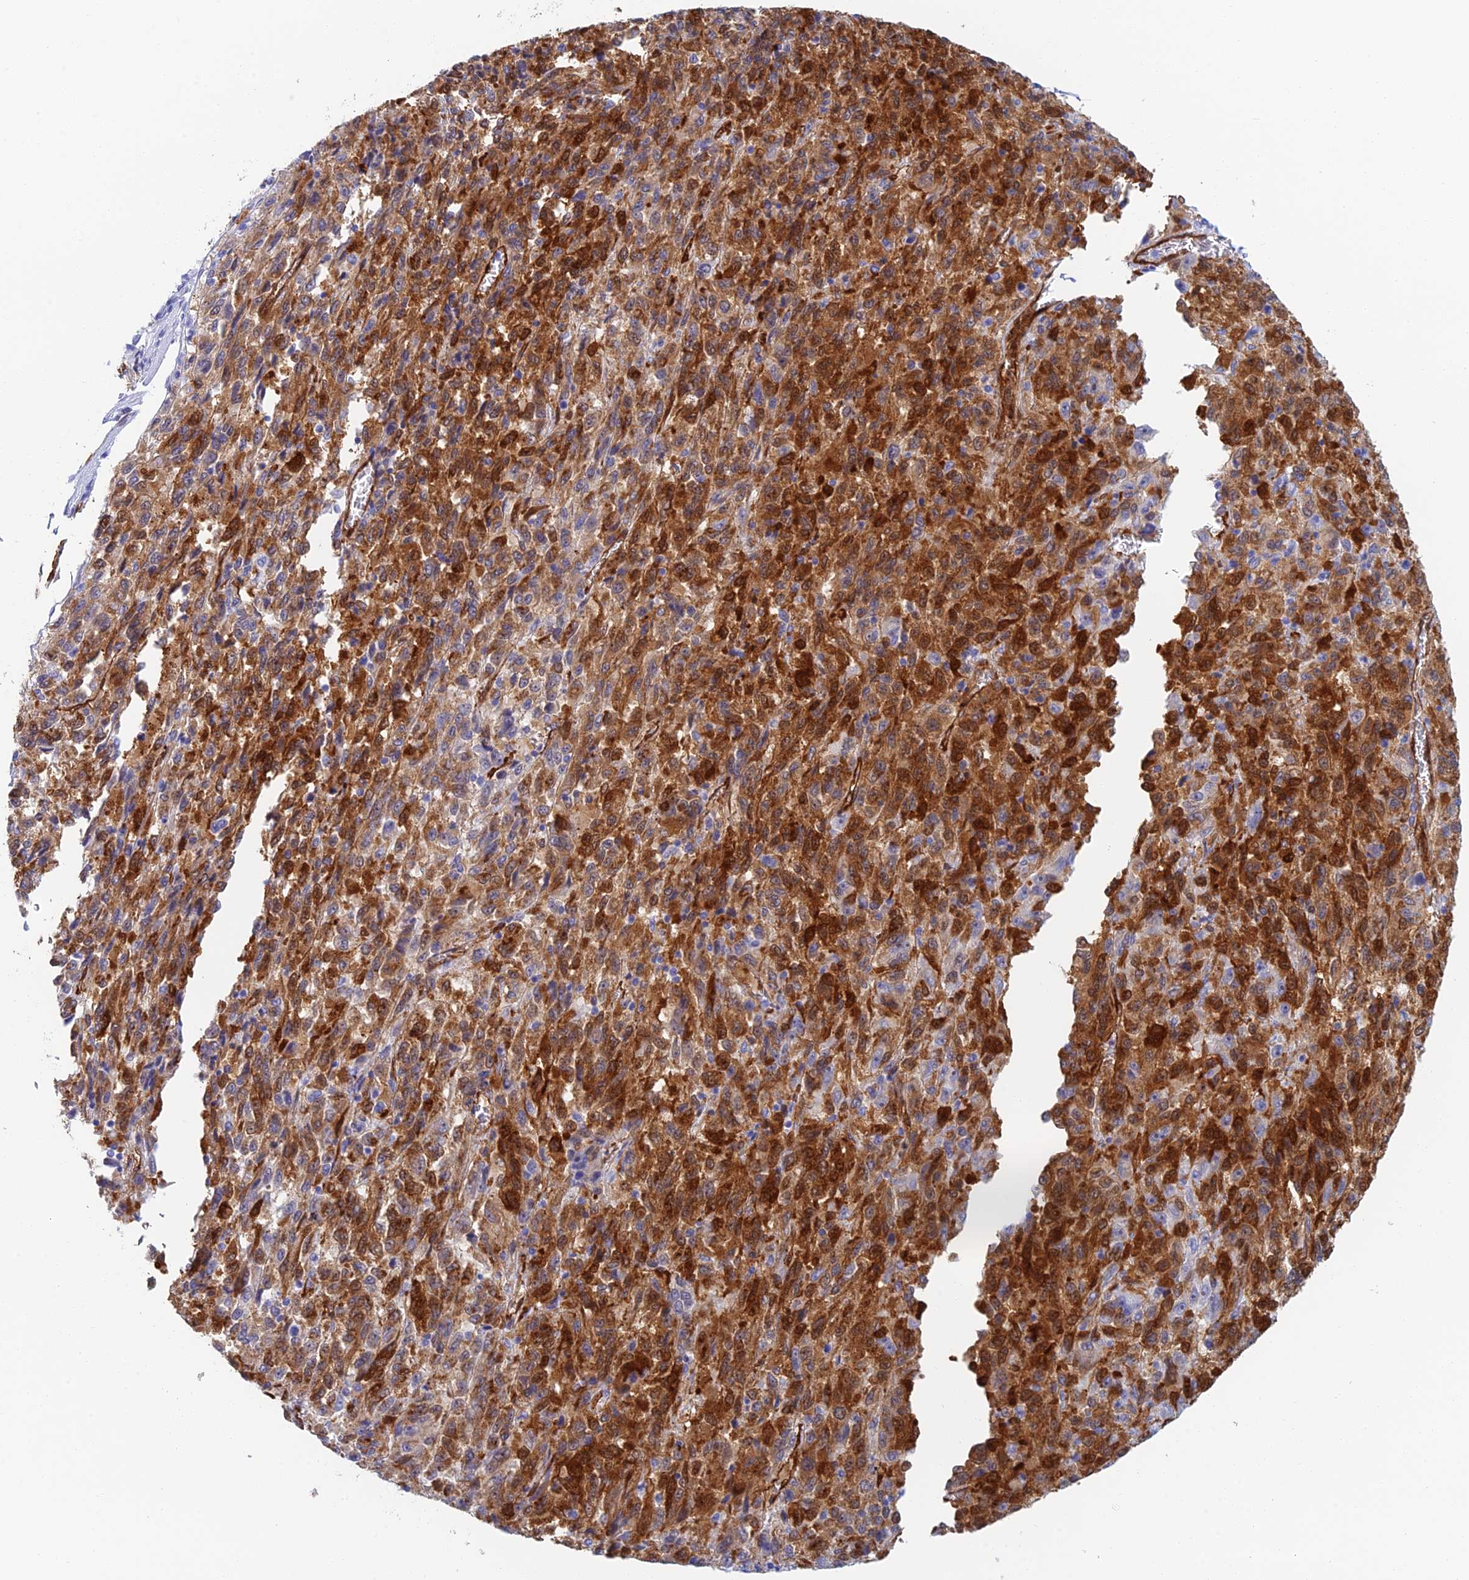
{"staining": {"intensity": "strong", "quantity": ">75%", "location": "cytoplasmic/membranous"}, "tissue": "melanoma", "cell_type": "Tumor cells", "image_type": "cancer", "snomed": [{"axis": "morphology", "description": "Malignant melanoma, Metastatic site"}, {"axis": "topography", "description": "Lung"}], "caption": "An image showing strong cytoplasmic/membranous expression in about >75% of tumor cells in malignant melanoma (metastatic site), as visualized by brown immunohistochemical staining.", "gene": "CRIP2", "patient": {"sex": "male", "age": 64}}